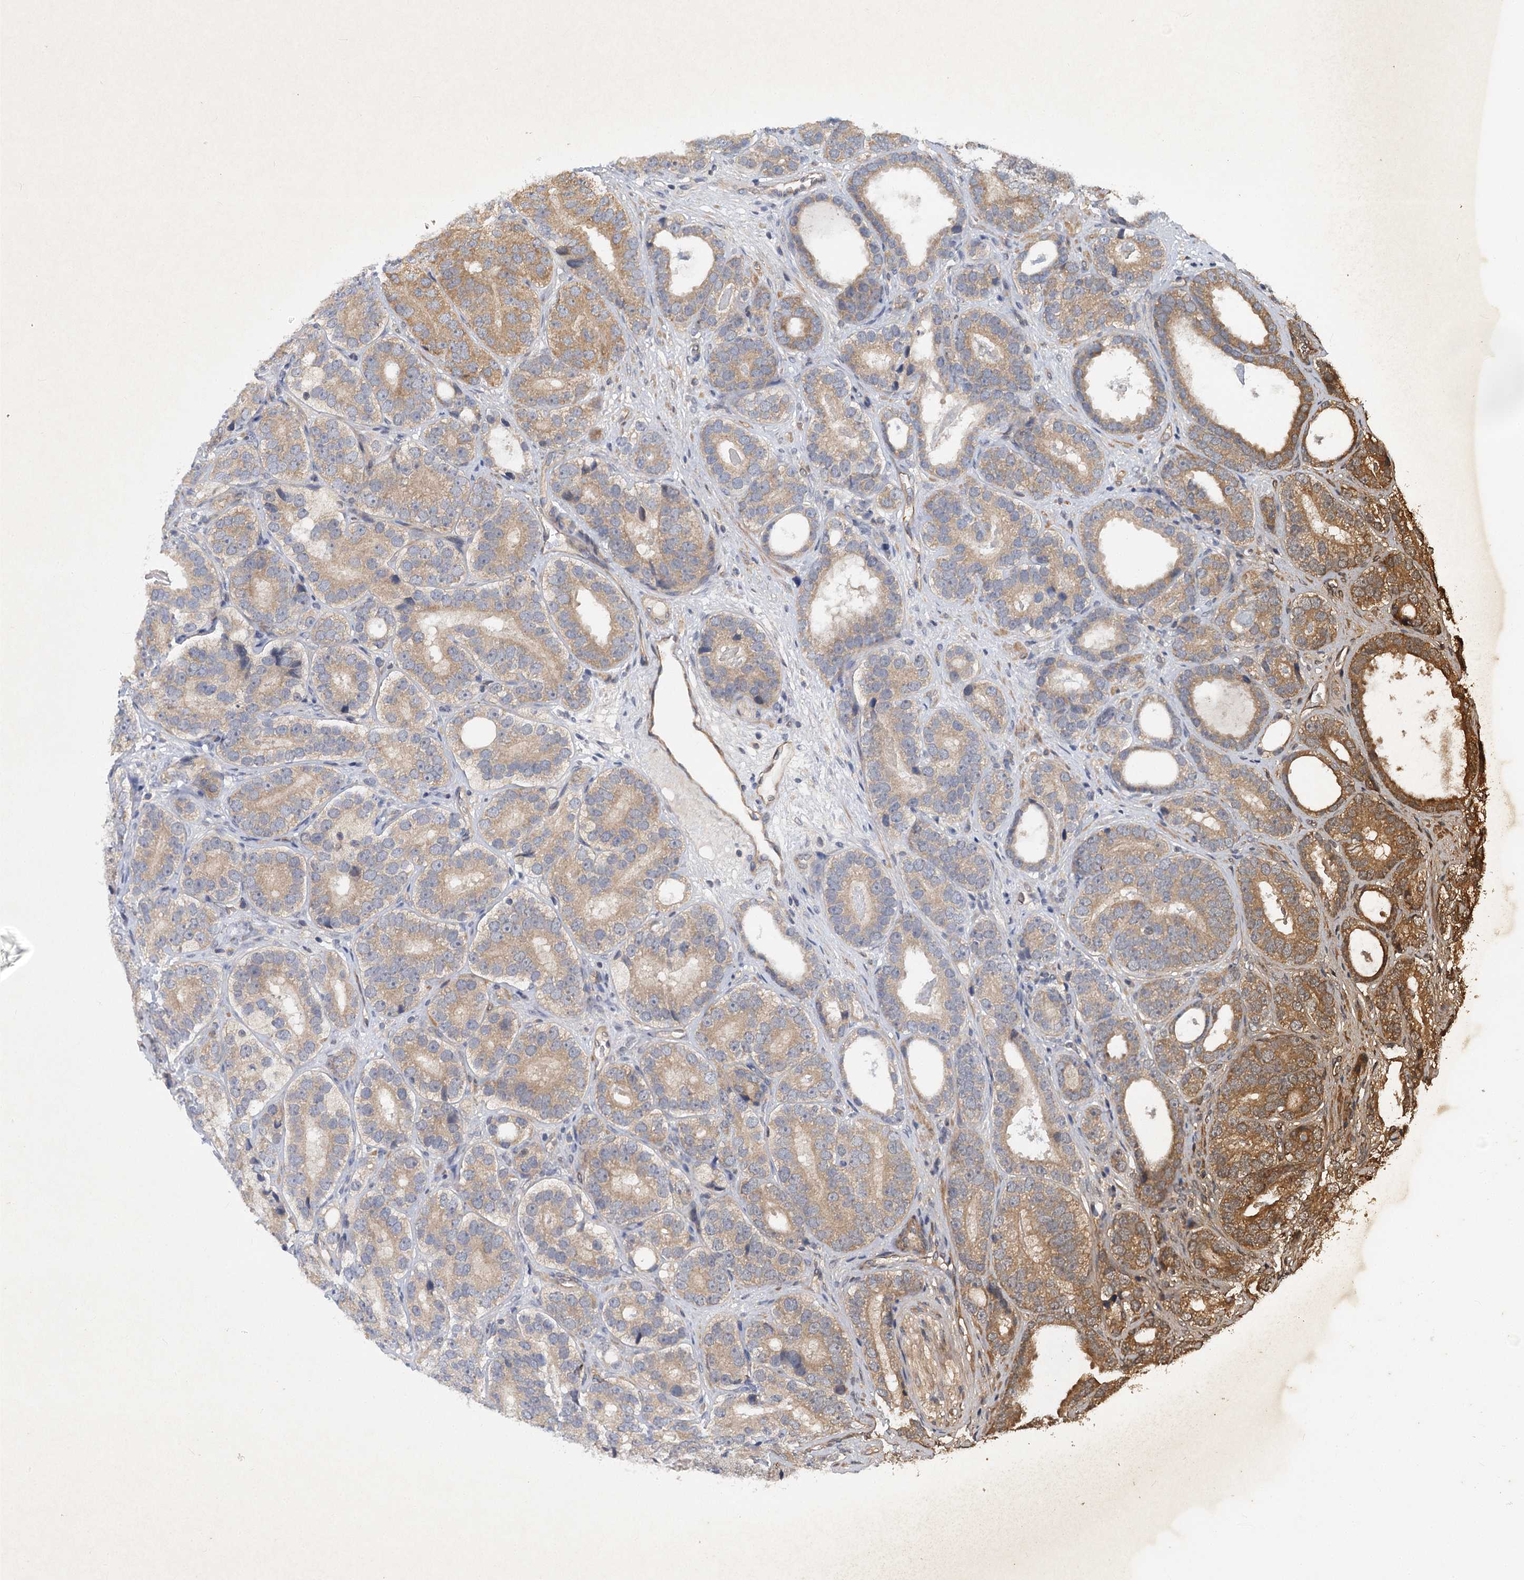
{"staining": {"intensity": "moderate", "quantity": ">75%", "location": "cytoplasmic/membranous"}, "tissue": "prostate cancer", "cell_type": "Tumor cells", "image_type": "cancer", "snomed": [{"axis": "morphology", "description": "Adenocarcinoma, High grade"}, {"axis": "topography", "description": "Prostate"}], "caption": "Tumor cells reveal moderate cytoplasmic/membranous expression in approximately >75% of cells in adenocarcinoma (high-grade) (prostate).", "gene": "INSIG2", "patient": {"sex": "male", "age": 56}}